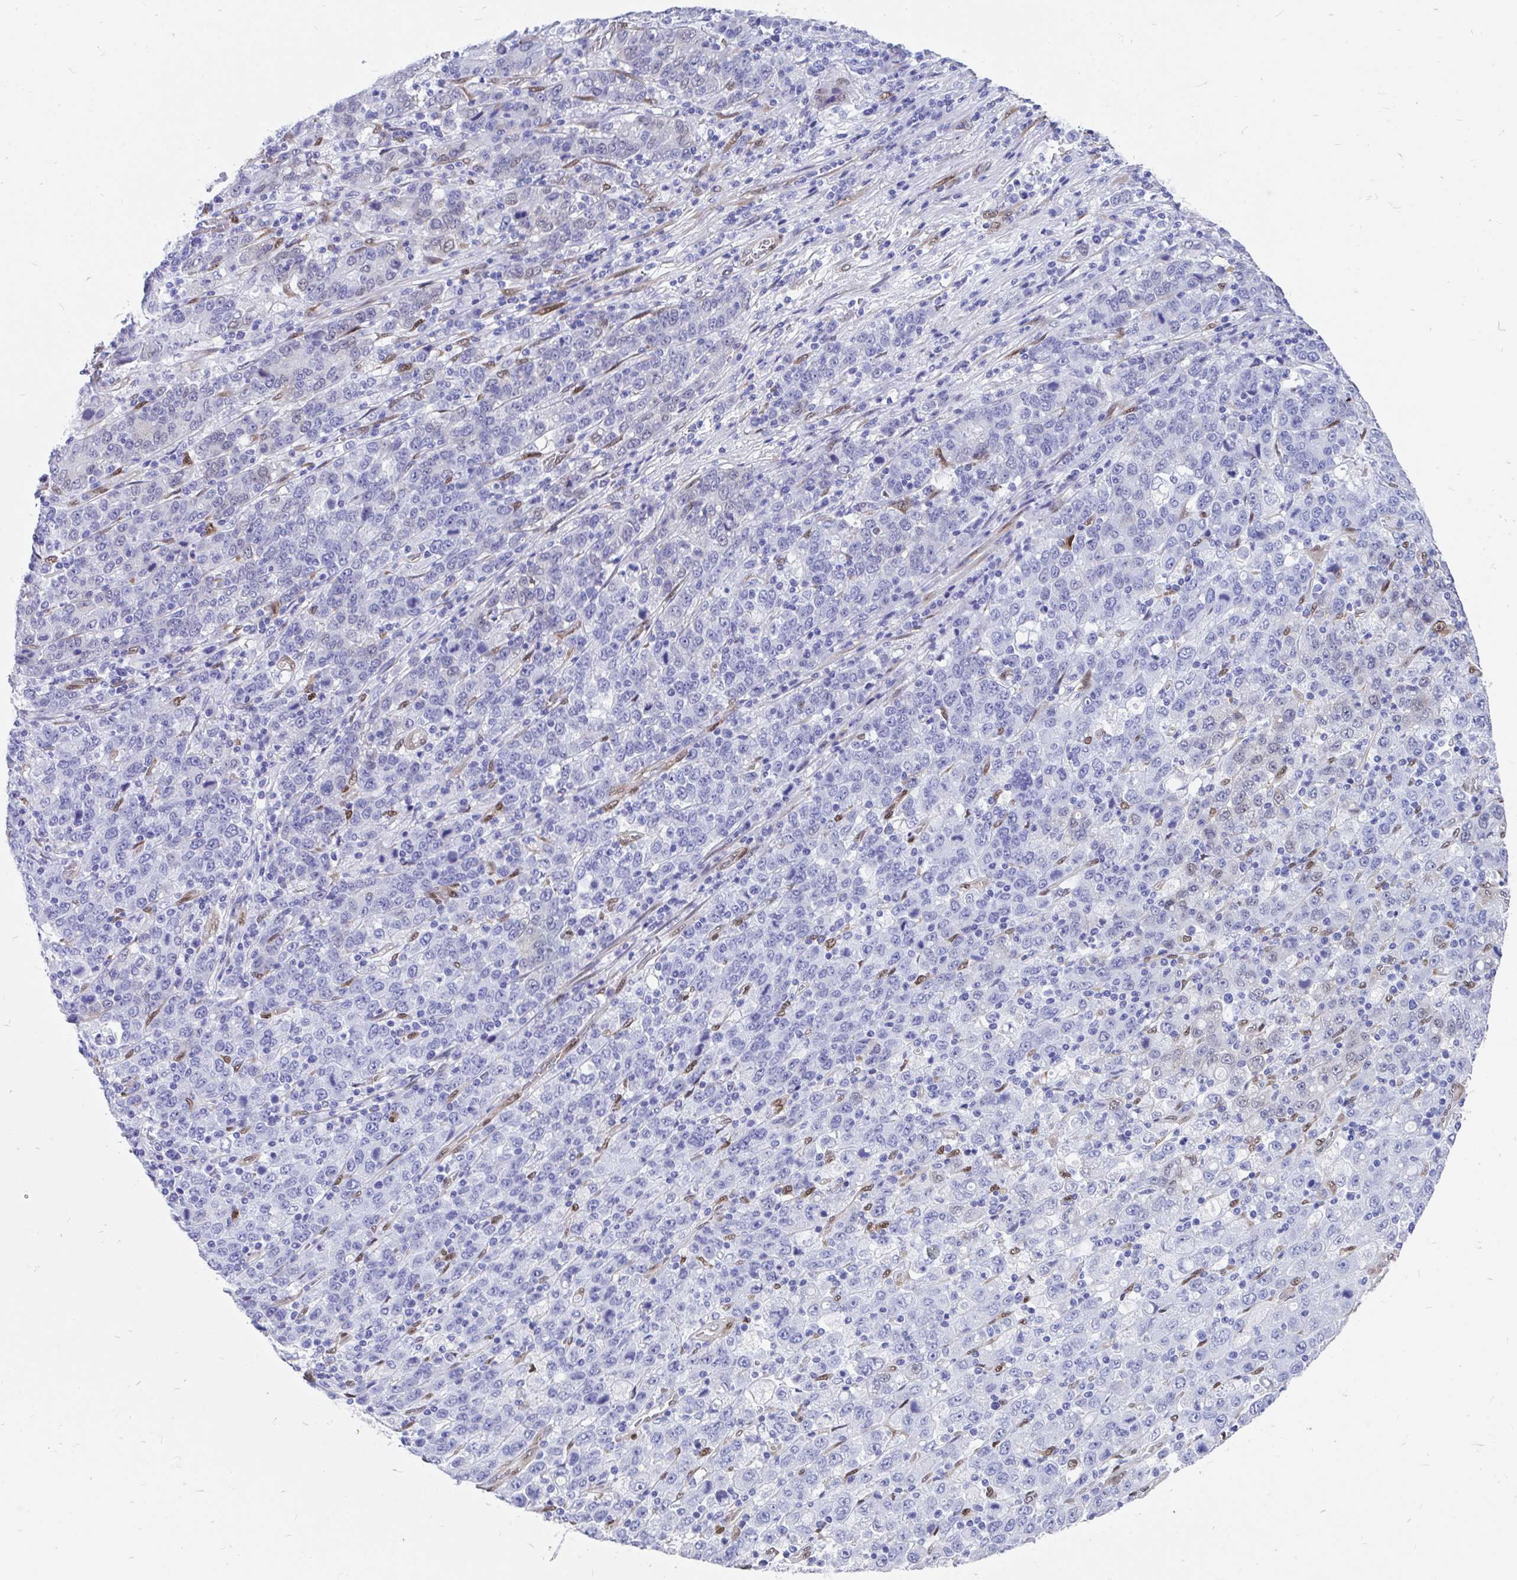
{"staining": {"intensity": "negative", "quantity": "none", "location": "none"}, "tissue": "stomach cancer", "cell_type": "Tumor cells", "image_type": "cancer", "snomed": [{"axis": "morphology", "description": "Adenocarcinoma, NOS"}, {"axis": "topography", "description": "Stomach, upper"}], "caption": "DAB immunohistochemical staining of human stomach adenocarcinoma reveals no significant expression in tumor cells.", "gene": "RBPMS", "patient": {"sex": "male", "age": 69}}